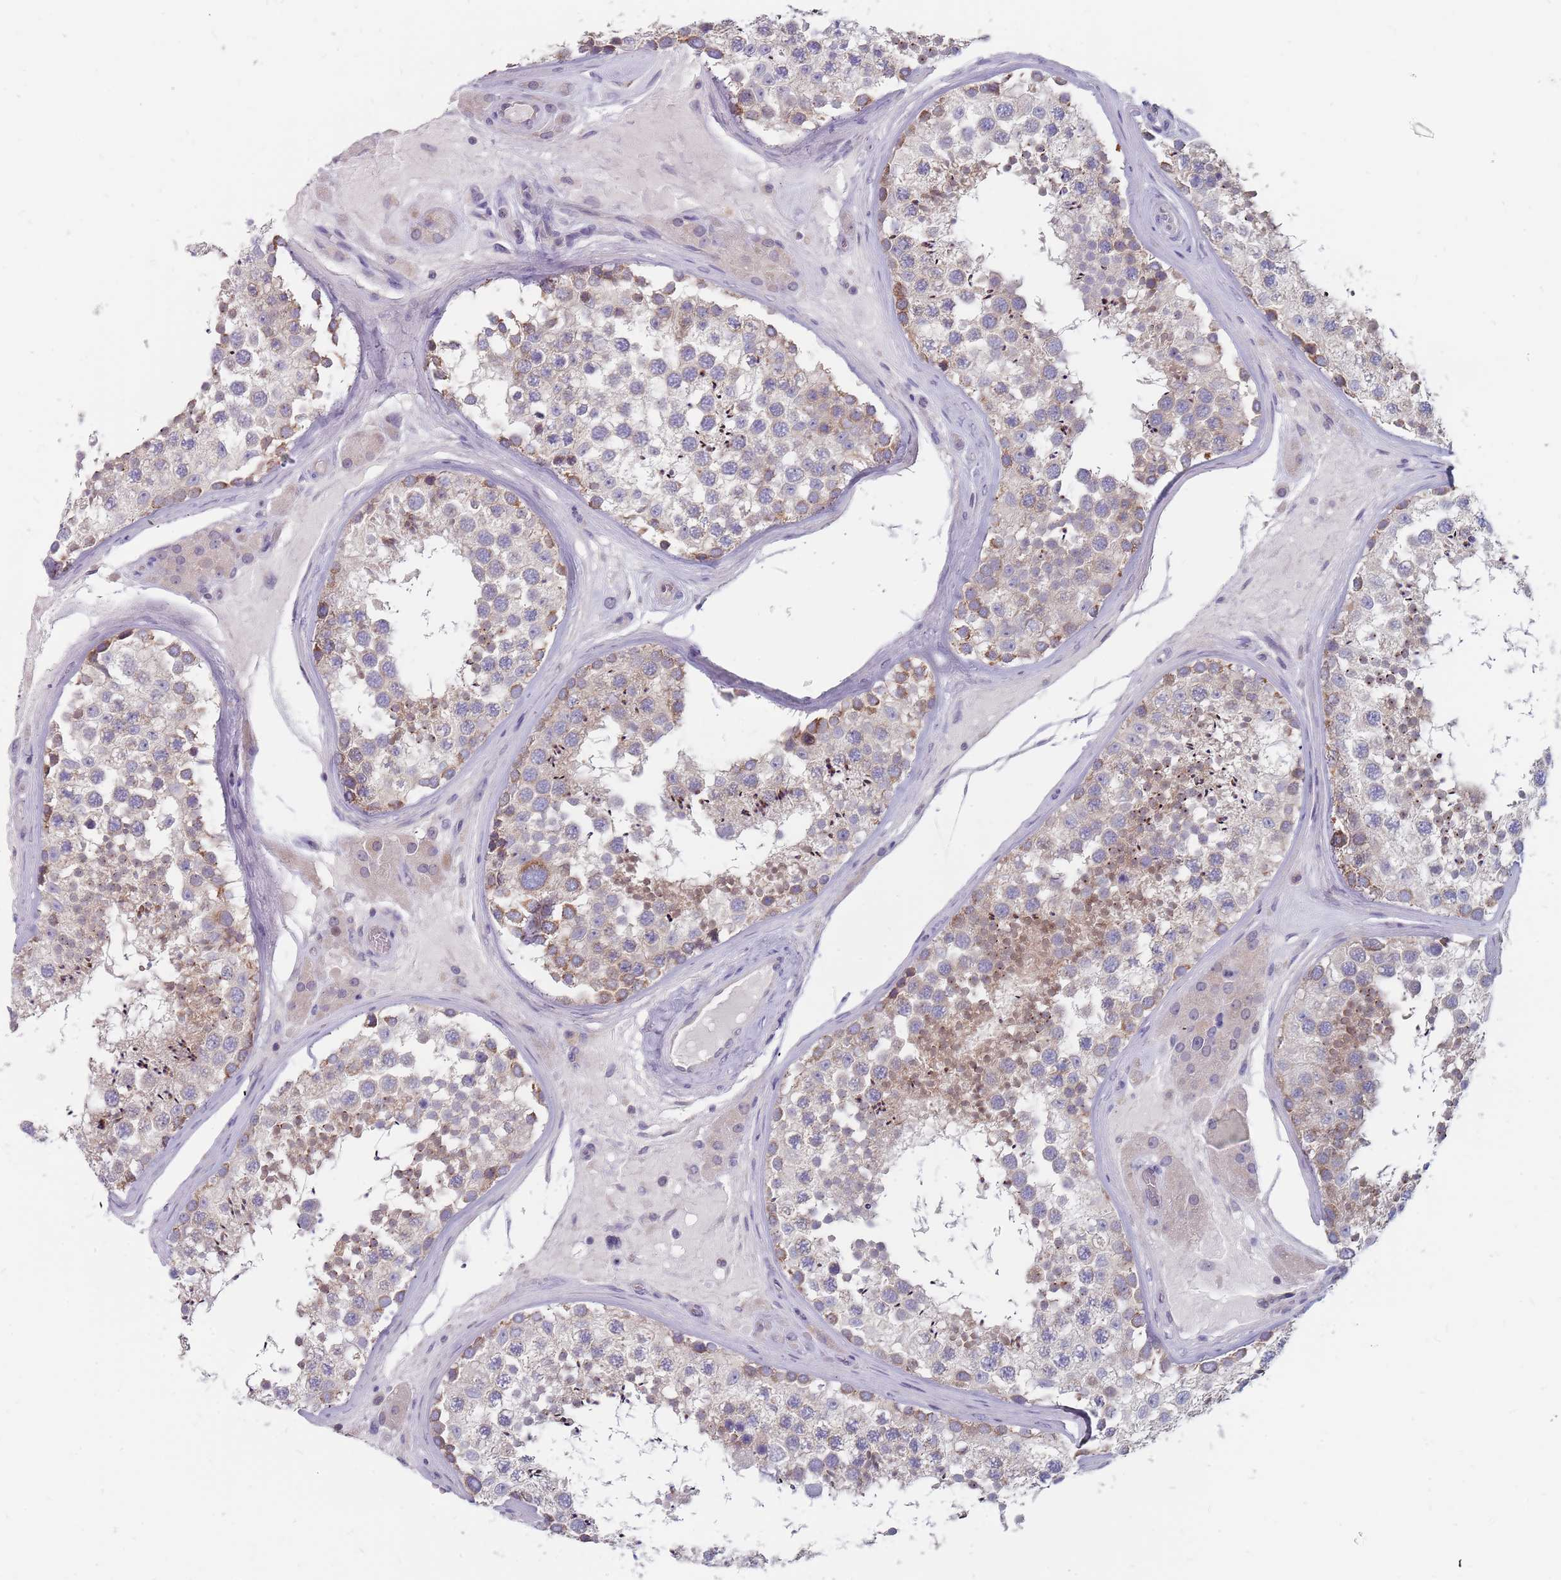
{"staining": {"intensity": "moderate", "quantity": "25%-75%", "location": "cytoplasmic/membranous"}, "tissue": "testis", "cell_type": "Cells in seminiferous ducts", "image_type": "normal", "snomed": [{"axis": "morphology", "description": "Normal tissue, NOS"}, {"axis": "topography", "description": "Testis"}], "caption": "Moderate cytoplasmic/membranous staining is identified in approximately 25%-75% of cells in seminiferous ducts in normal testis.", "gene": "CMTR2", "patient": {"sex": "male", "age": 46}}